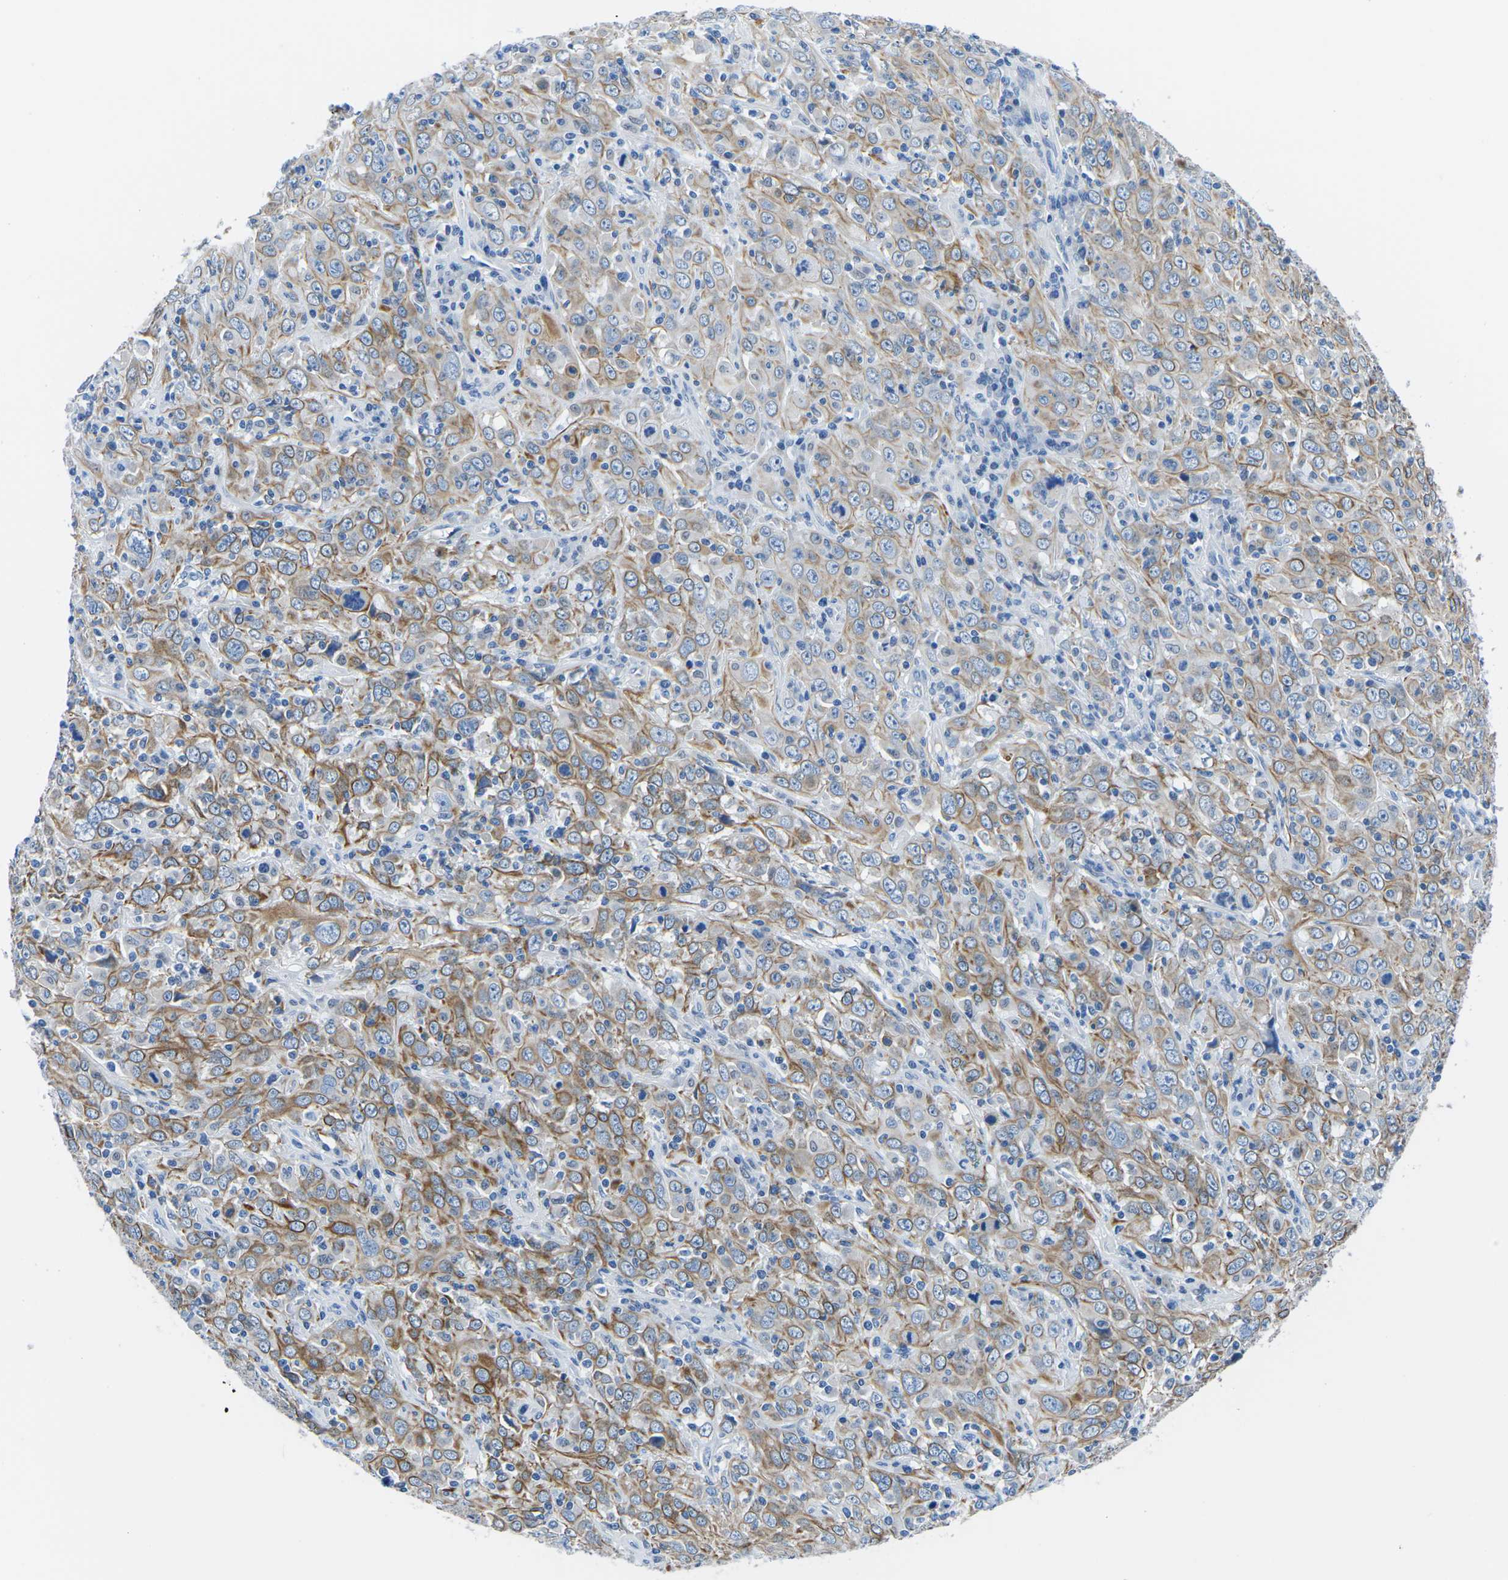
{"staining": {"intensity": "moderate", "quantity": ">75%", "location": "cytoplasmic/membranous"}, "tissue": "cervical cancer", "cell_type": "Tumor cells", "image_type": "cancer", "snomed": [{"axis": "morphology", "description": "Squamous cell carcinoma, NOS"}, {"axis": "topography", "description": "Cervix"}], "caption": "Immunohistochemical staining of human cervical cancer (squamous cell carcinoma) demonstrates medium levels of moderate cytoplasmic/membranous protein expression in about >75% of tumor cells.", "gene": "TM6SF1", "patient": {"sex": "female", "age": 46}}